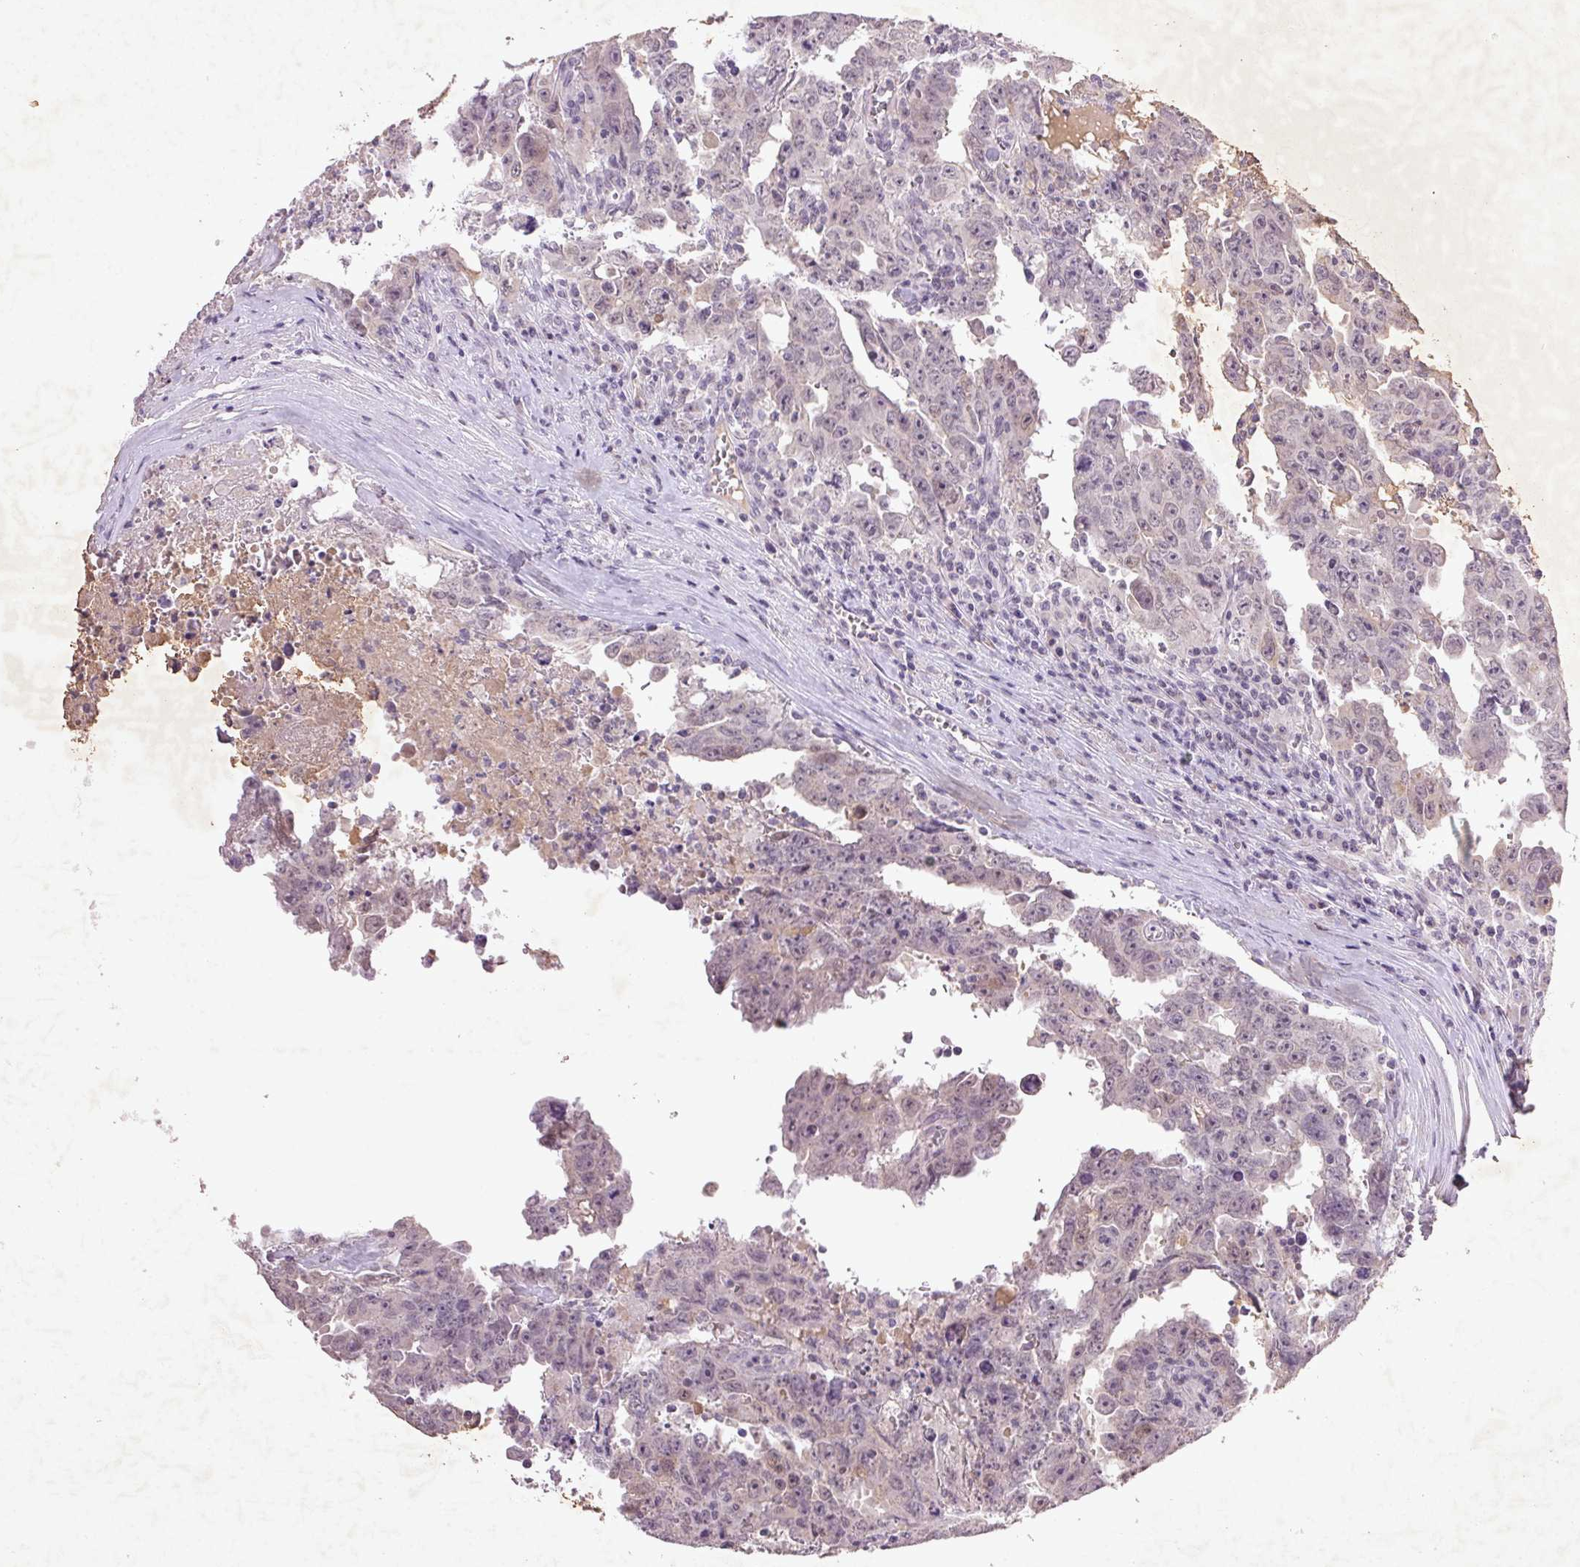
{"staining": {"intensity": "negative", "quantity": "none", "location": "none"}, "tissue": "testis cancer", "cell_type": "Tumor cells", "image_type": "cancer", "snomed": [{"axis": "morphology", "description": "Carcinoma, Embryonal, NOS"}, {"axis": "topography", "description": "Testis"}], "caption": "IHC micrograph of neoplastic tissue: testis embryonal carcinoma stained with DAB (3,3'-diaminobenzidine) demonstrates no significant protein positivity in tumor cells.", "gene": "FAM168B", "patient": {"sex": "male", "age": 22}}